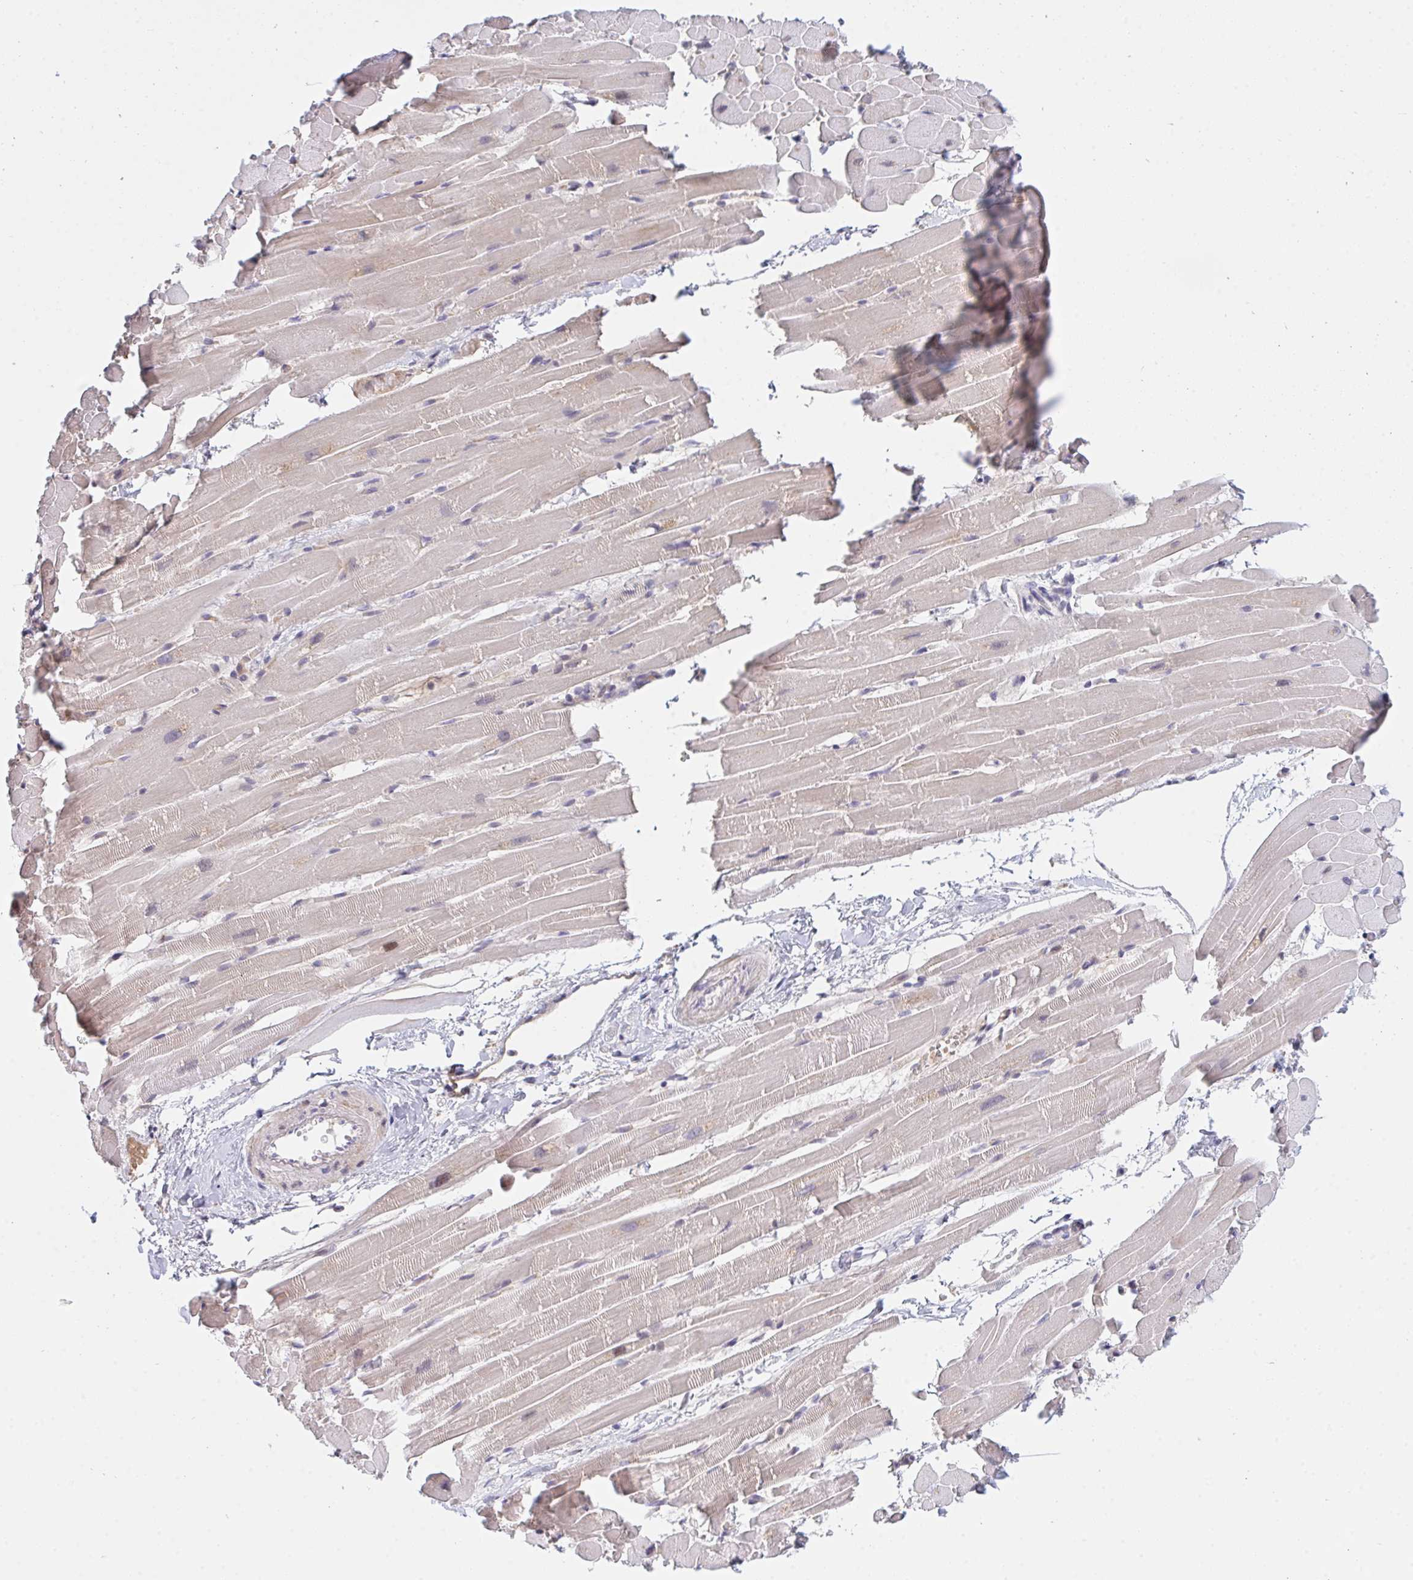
{"staining": {"intensity": "negative", "quantity": "none", "location": "none"}, "tissue": "heart muscle", "cell_type": "Cardiomyocytes", "image_type": "normal", "snomed": [{"axis": "morphology", "description": "Normal tissue, NOS"}, {"axis": "topography", "description": "Heart"}], "caption": "This histopathology image is of unremarkable heart muscle stained with IHC to label a protein in brown with the nuclei are counter-stained blue. There is no positivity in cardiomyocytes.", "gene": "DSCAML1", "patient": {"sex": "male", "age": 37}}